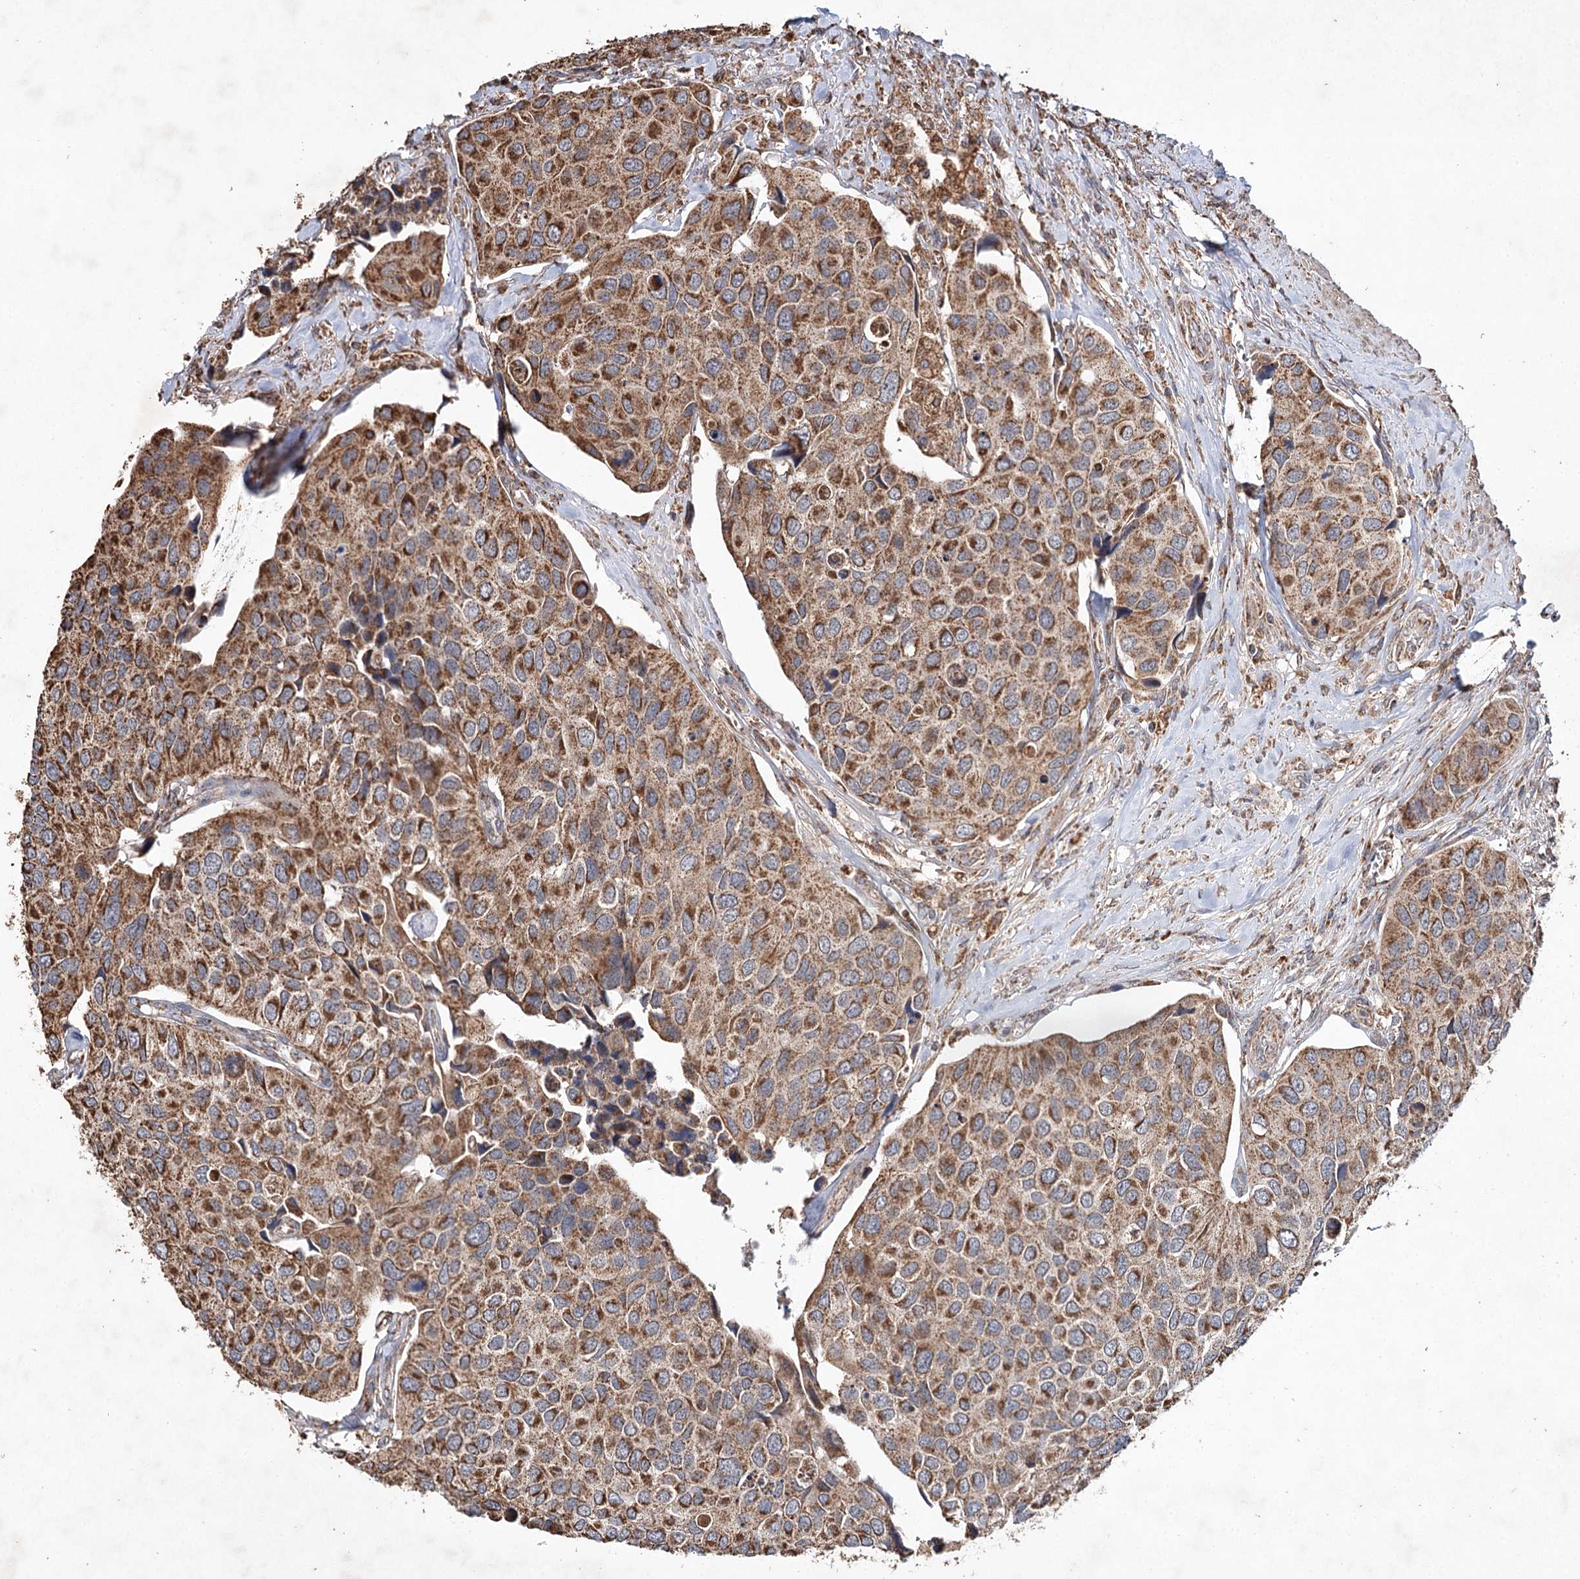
{"staining": {"intensity": "moderate", "quantity": ">75%", "location": "cytoplasmic/membranous"}, "tissue": "urothelial cancer", "cell_type": "Tumor cells", "image_type": "cancer", "snomed": [{"axis": "morphology", "description": "Urothelial carcinoma, High grade"}, {"axis": "topography", "description": "Urinary bladder"}], "caption": "About >75% of tumor cells in urothelial cancer demonstrate moderate cytoplasmic/membranous protein positivity as visualized by brown immunohistochemical staining.", "gene": "PIK3CB", "patient": {"sex": "male", "age": 74}}